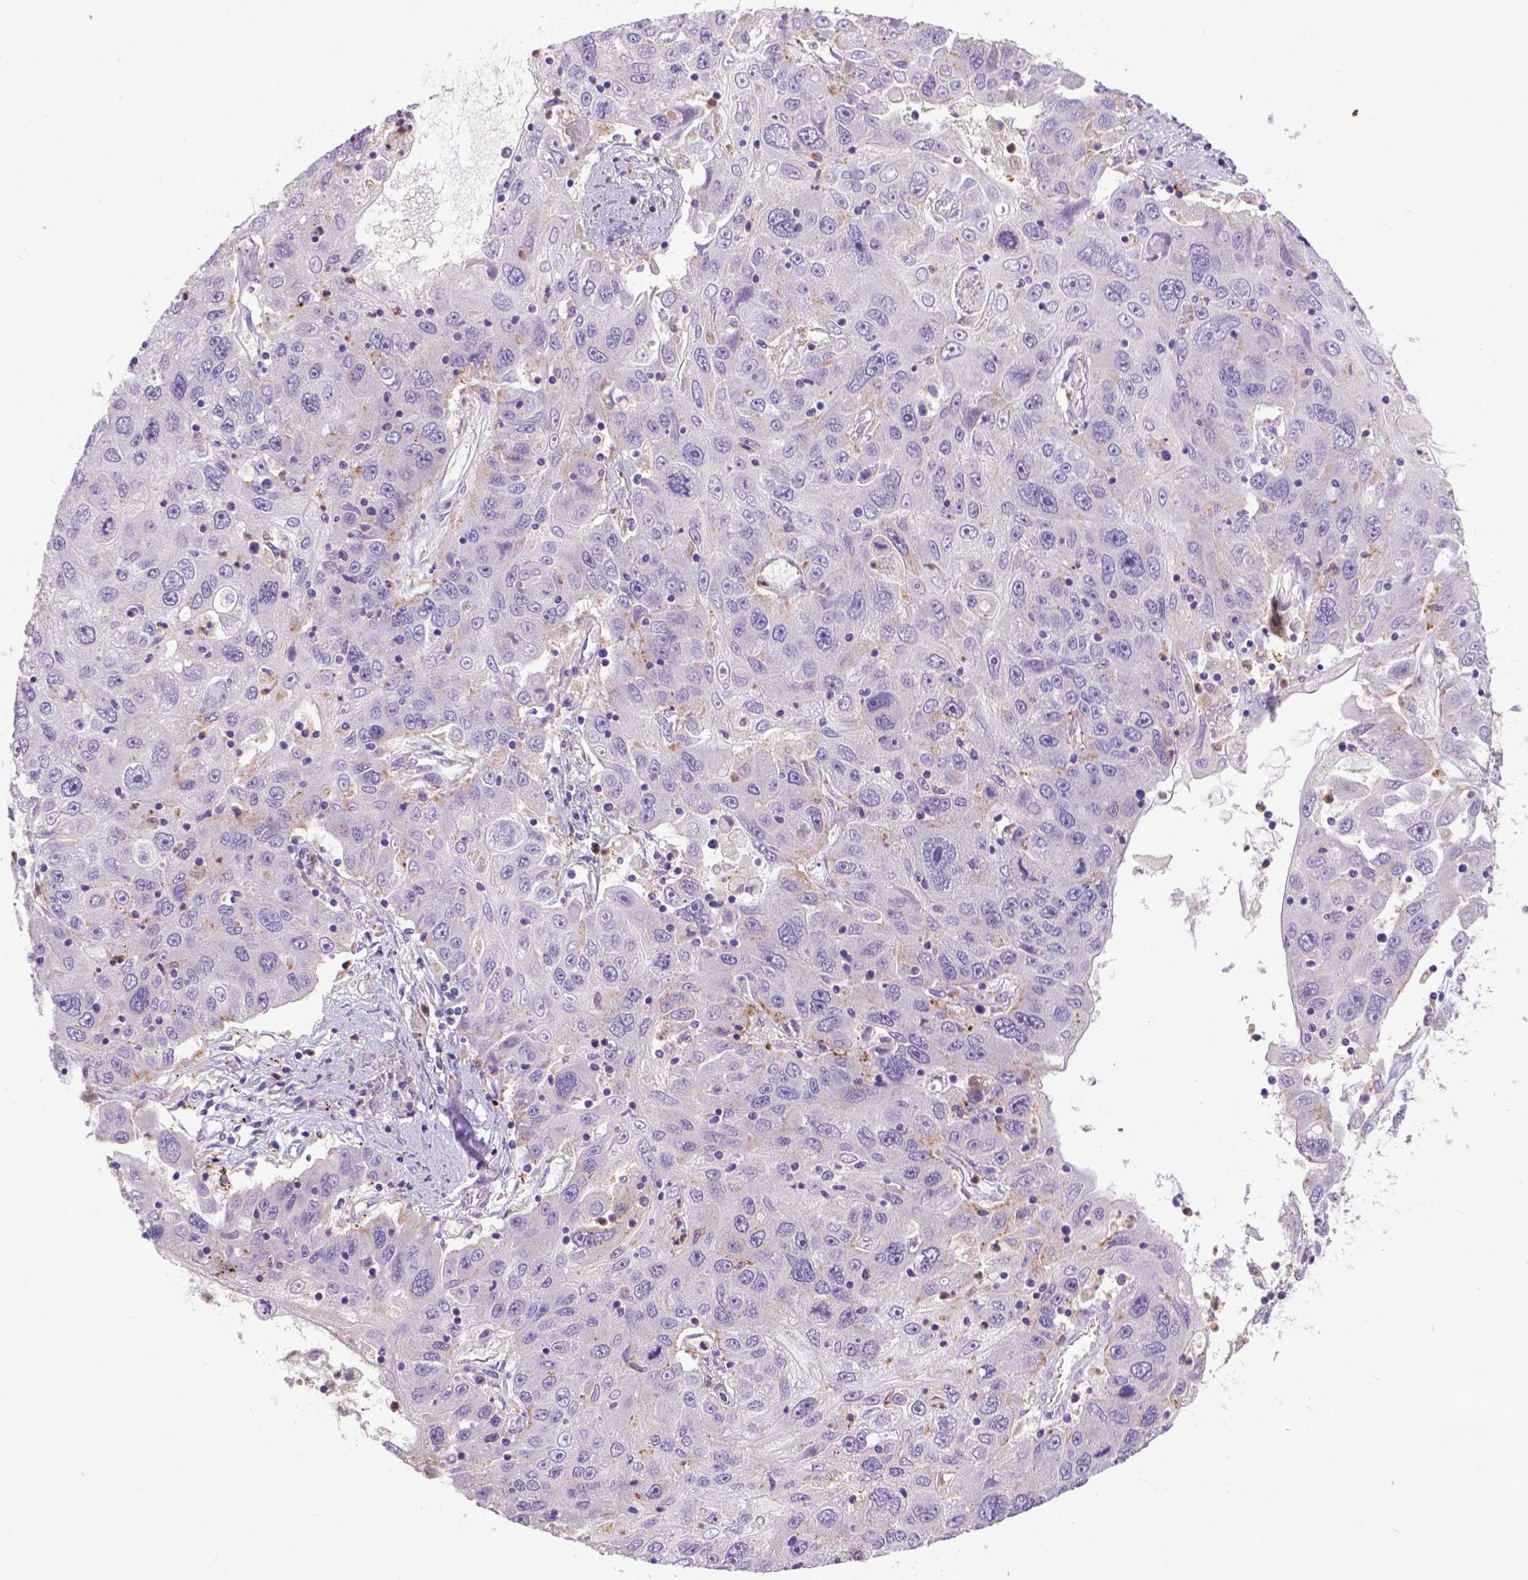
{"staining": {"intensity": "negative", "quantity": "none", "location": "none"}, "tissue": "stomach cancer", "cell_type": "Tumor cells", "image_type": "cancer", "snomed": [{"axis": "morphology", "description": "Adenocarcinoma, NOS"}, {"axis": "topography", "description": "Stomach"}], "caption": "High power microscopy image of an immunohistochemistry (IHC) micrograph of stomach cancer, revealing no significant positivity in tumor cells.", "gene": "TM4SF18", "patient": {"sex": "male", "age": 56}}